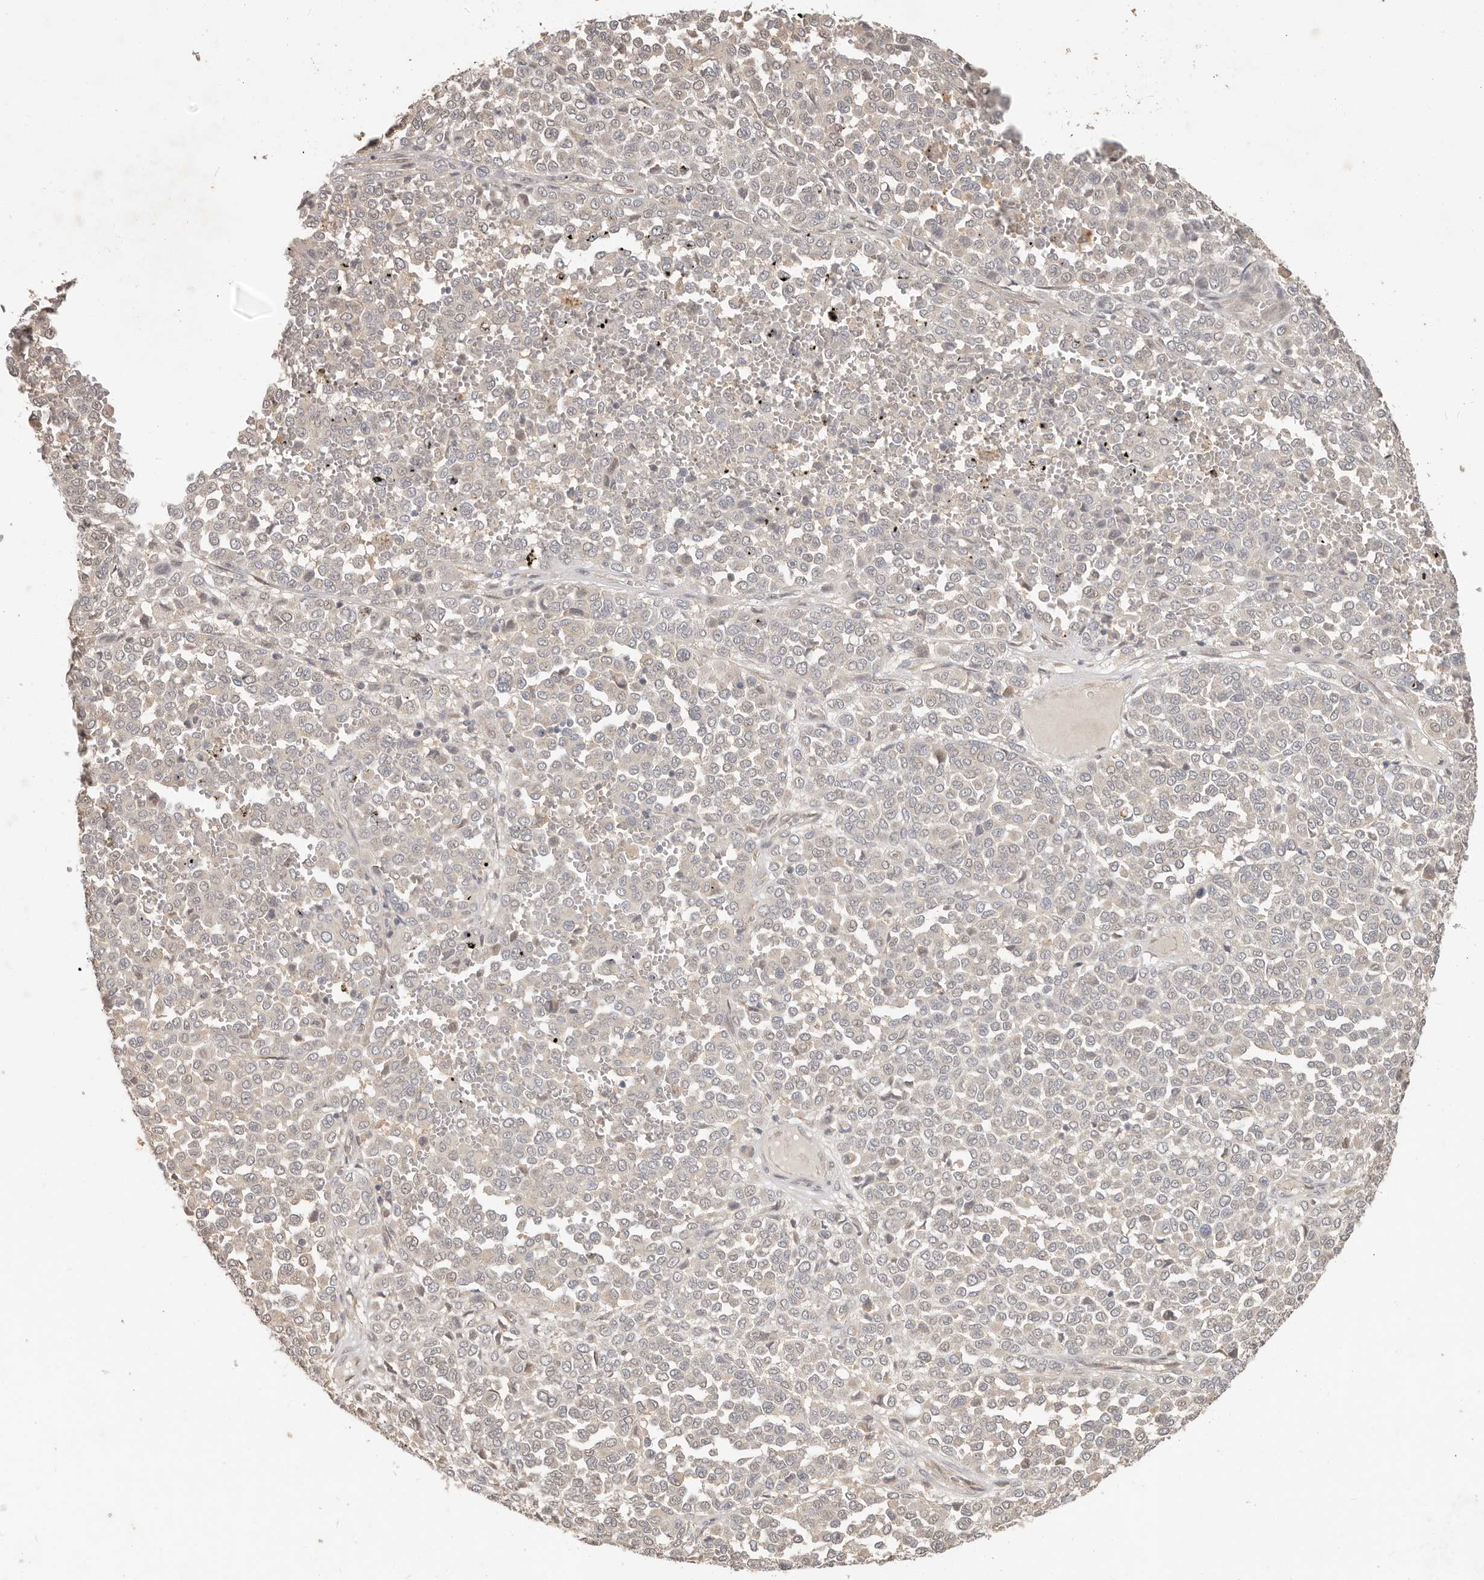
{"staining": {"intensity": "negative", "quantity": "none", "location": "none"}, "tissue": "melanoma", "cell_type": "Tumor cells", "image_type": "cancer", "snomed": [{"axis": "morphology", "description": "Malignant melanoma, Metastatic site"}, {"axis": "topography", "description": "Pancreas"}], "caption": "Immunohistochemistry (IHC) of human malignant melanoma (metastatic site) displays no staining in tumor cells.", "gene": "MTFR2", "patient": {"sex": "female", "age": 30}}